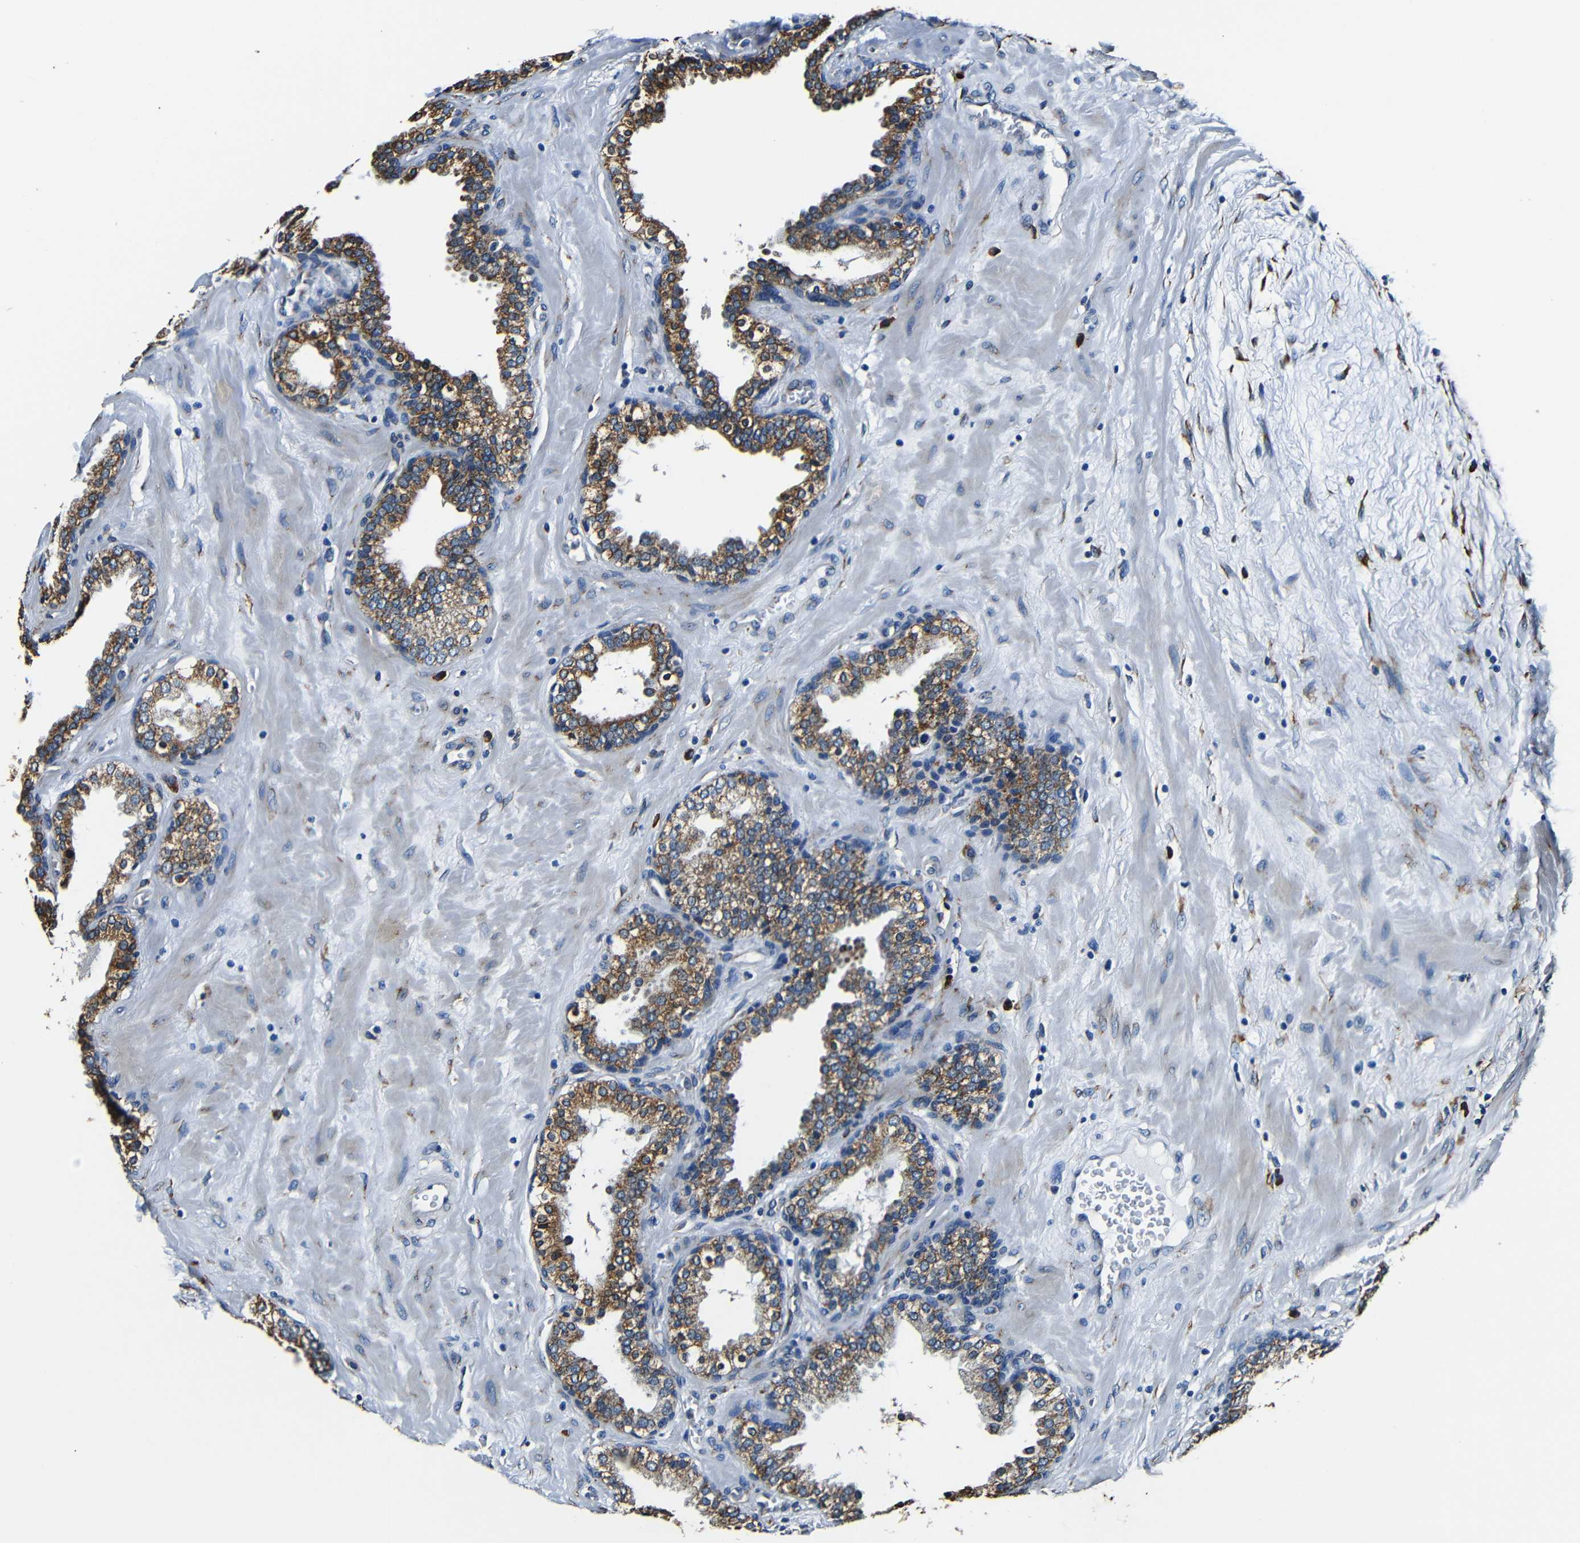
{"staining": {"intensity": "moderate", "quantity": ">75%", "location": "cytoplasmic/membranous"}, "tissue": "prostate", "cell_type": "Glandular cells", "image_type": "normal", "snomed": [{"axis": "morphology", "description": "Normal tissue, NOS"}, {"axis": "topography", "description": "Prostate"}], "caption": "A micrograph of prostate stained for a protein exhibits moderate cytoplasmic/membranous brown staining in glandular cells.", "gene": "RRBP1", "patient": {"sex": "male", "age": 51}}